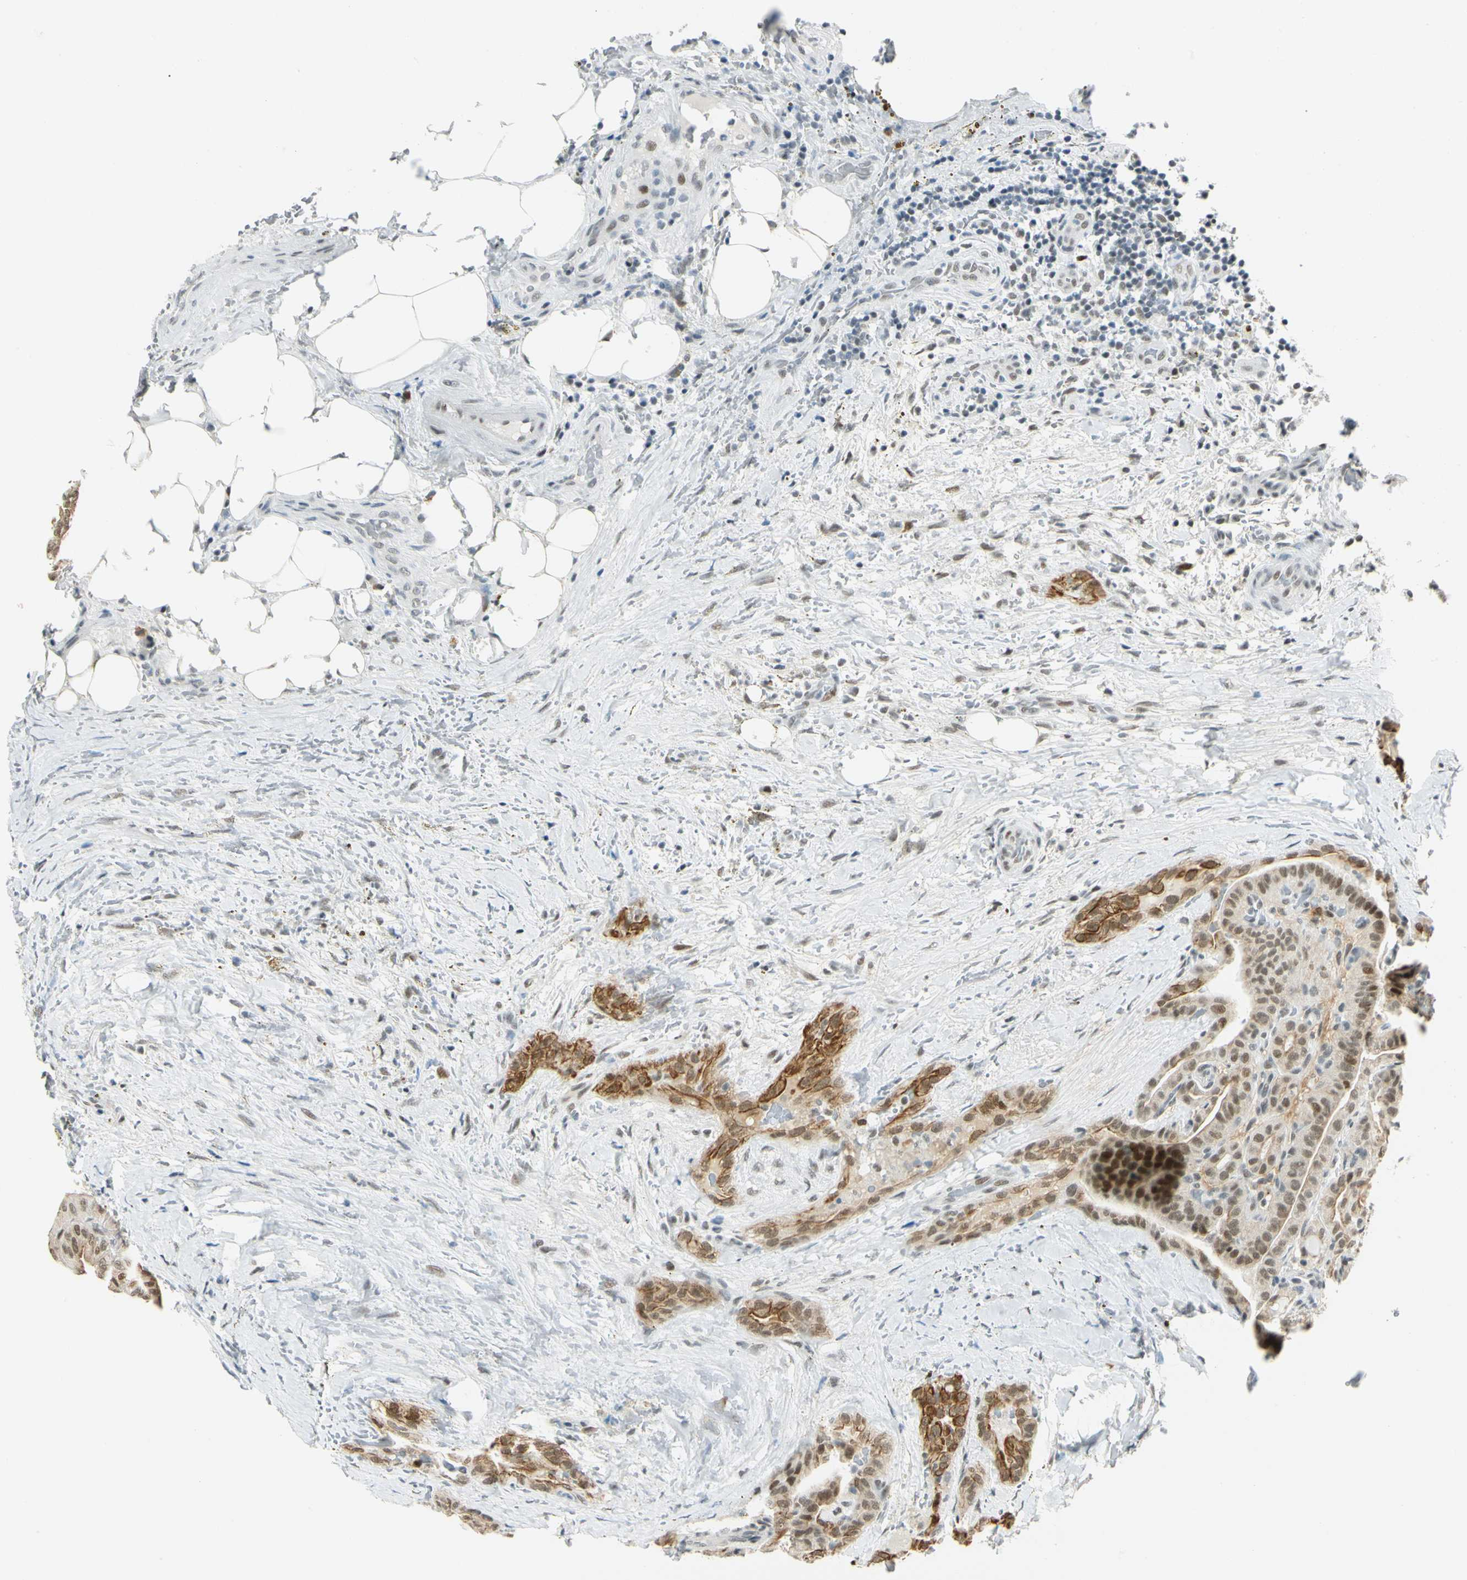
{"staining": {"intensity": "moderate", "quantity": "25%-75%", "location": "cytoplasmic/membranous,nuclear"}, "tissue": "thyroid cancer", "cell_type": "Tumor cells", "image_type": "cancer", "snomed": [{"axis": "morphology", "description": "Papillary adenocarcinoma, NOS"}, {"axis": "topography", "description": "Thyroid gland"}], "caption": "Thyroid cancer stained with DAB (3,3'-diaminobenzidine) IHC shows medium levels of moderate cytoplasmic/membranous and nuclear expression in approximately 25%-75% of tumor cells.", "gene": "NELFE", "patient": {"sex": "male", "age": 77}}